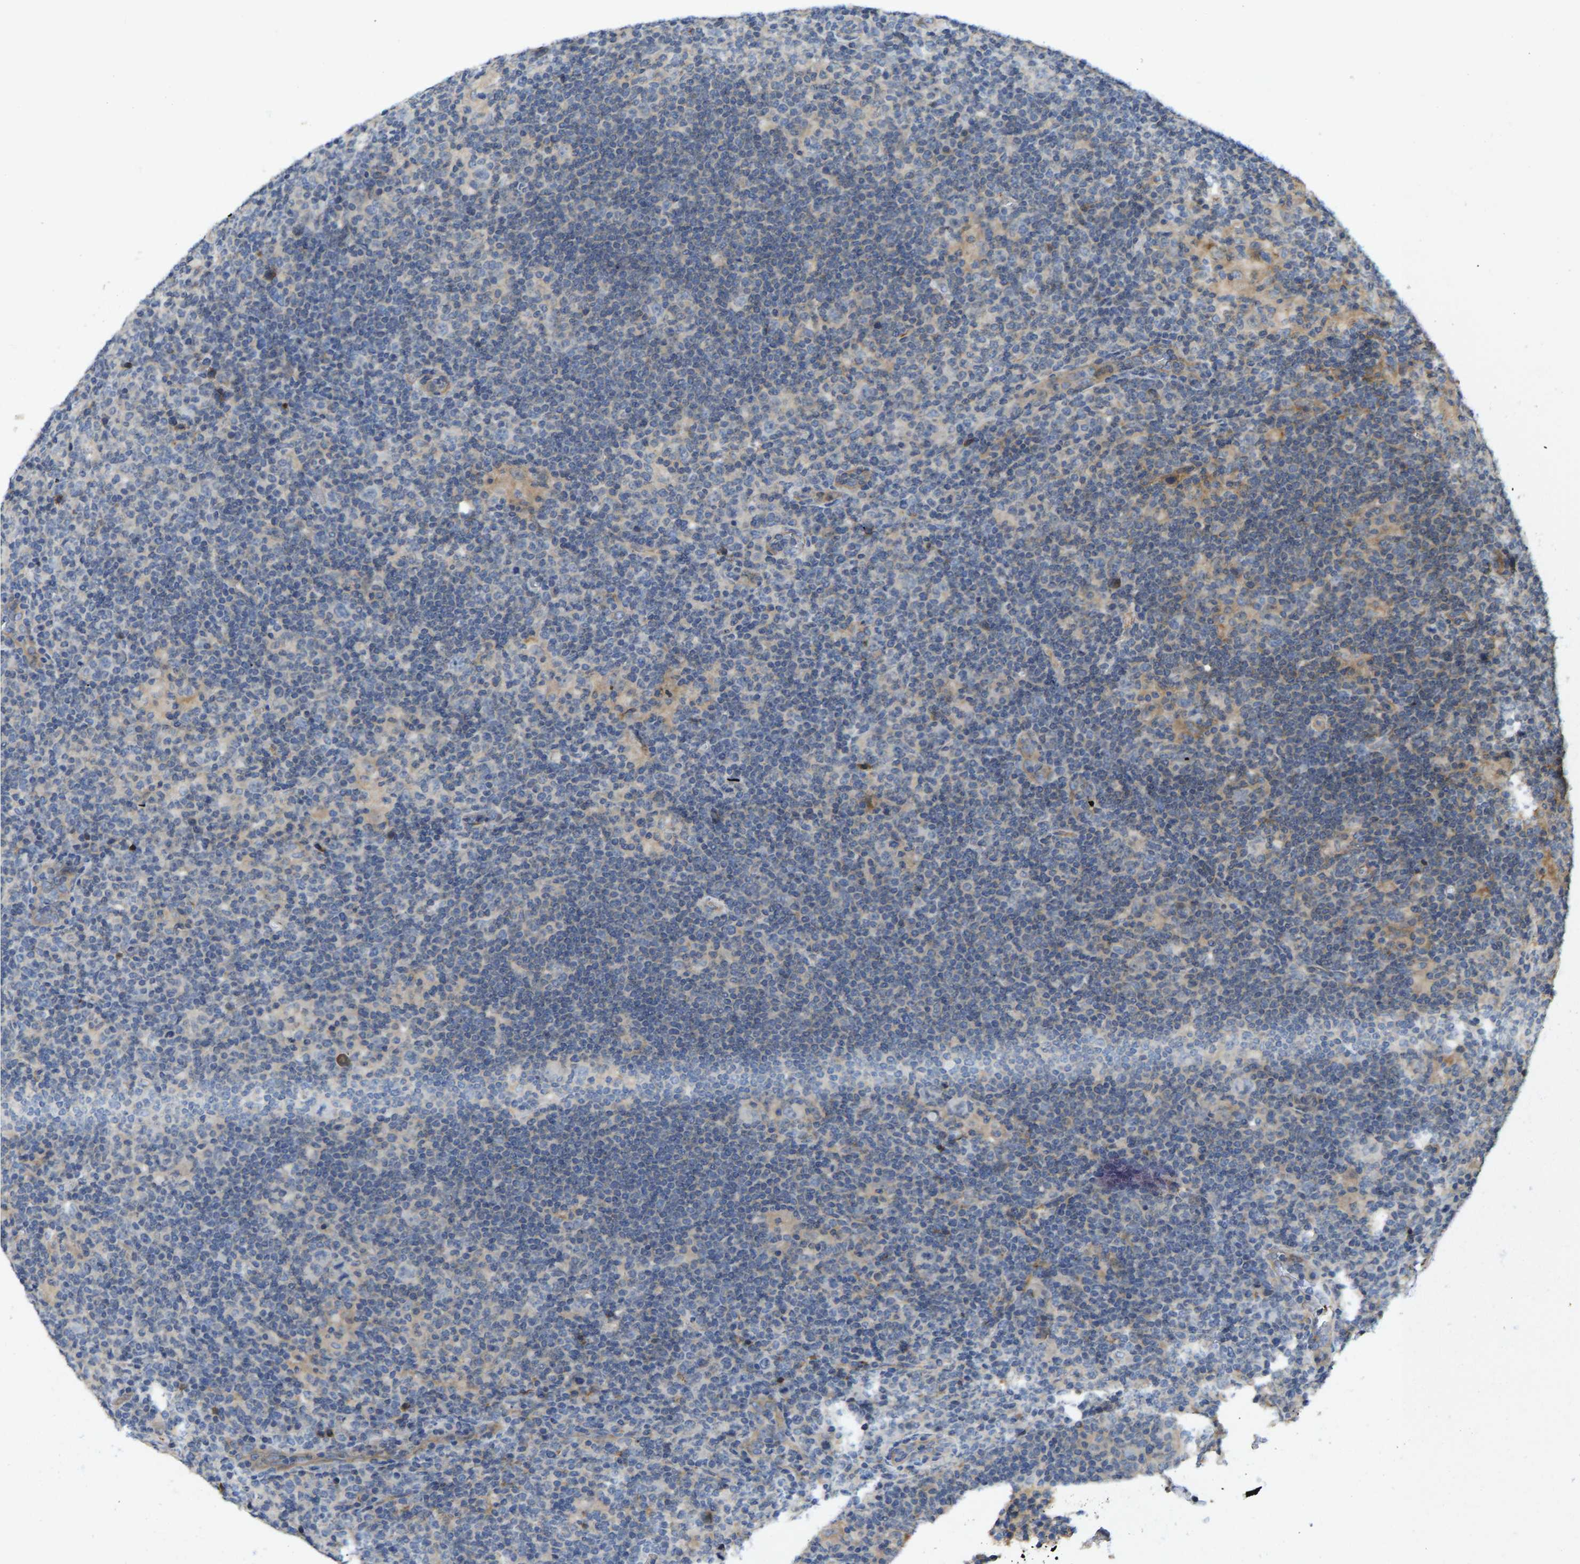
{"staining": {"intensity": "weak", "quantity": "25%-75%", "location": "cytoplasmic/membranous"}, "tissue": "lymphoma", "cell_type": "Tumor cells", "image_type": "cancer", "snomed": [{"axis": "morphology", "description": "Hodgkin's disease, NOS"}, {"axis": "topography", "description": "Lymph node"}], "caption": "Protein staining demonstrates weak cytoplasmic/membranous staining in about 25%-75% of tumor cells in lymphoma. The staining is performed using DAB brown chromogen to label protein expression. The nuclei are counter-stained blue using hematoxylin.", "gene": "VCPKMT", "patient": {"sex": "female", "age": 57}}